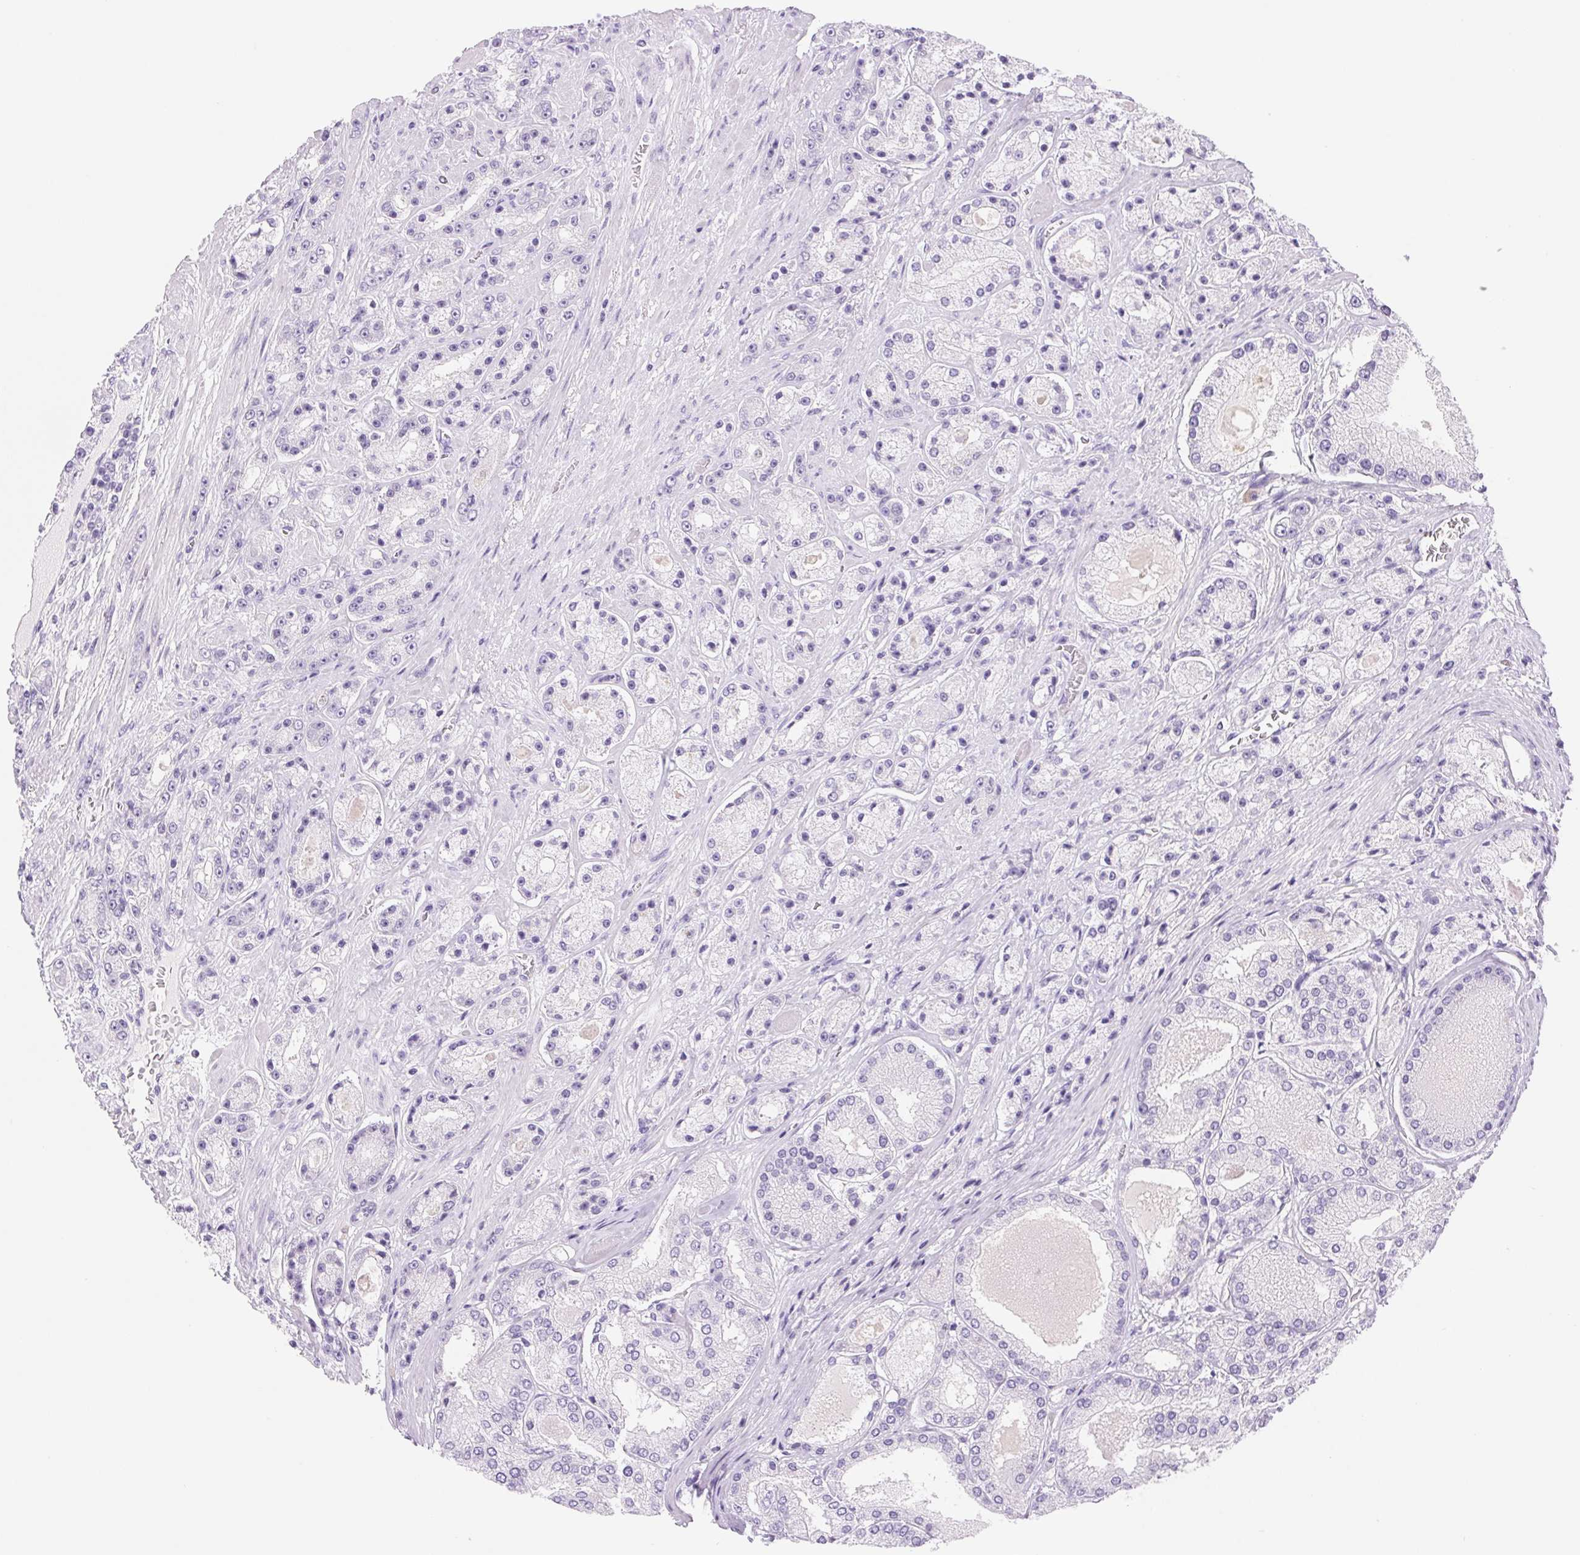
{"staining": {"intensity": "negative", "quantity": "none", "location": "none"}, "tissue": "prostate cancer", "cell_type": "Tumor cells", "image_type": "cancer", "snomed": [{"axis": "morphology", "description": "Adenocarcinoma, High grade"}, {"axis": "topography", "description": "Prostate"}], "caption": "The image reveals no significant expression in tumor cells of prostate cancer.", "gene": "ASGR2", "patient": {"sex": "male", "age": 67}}